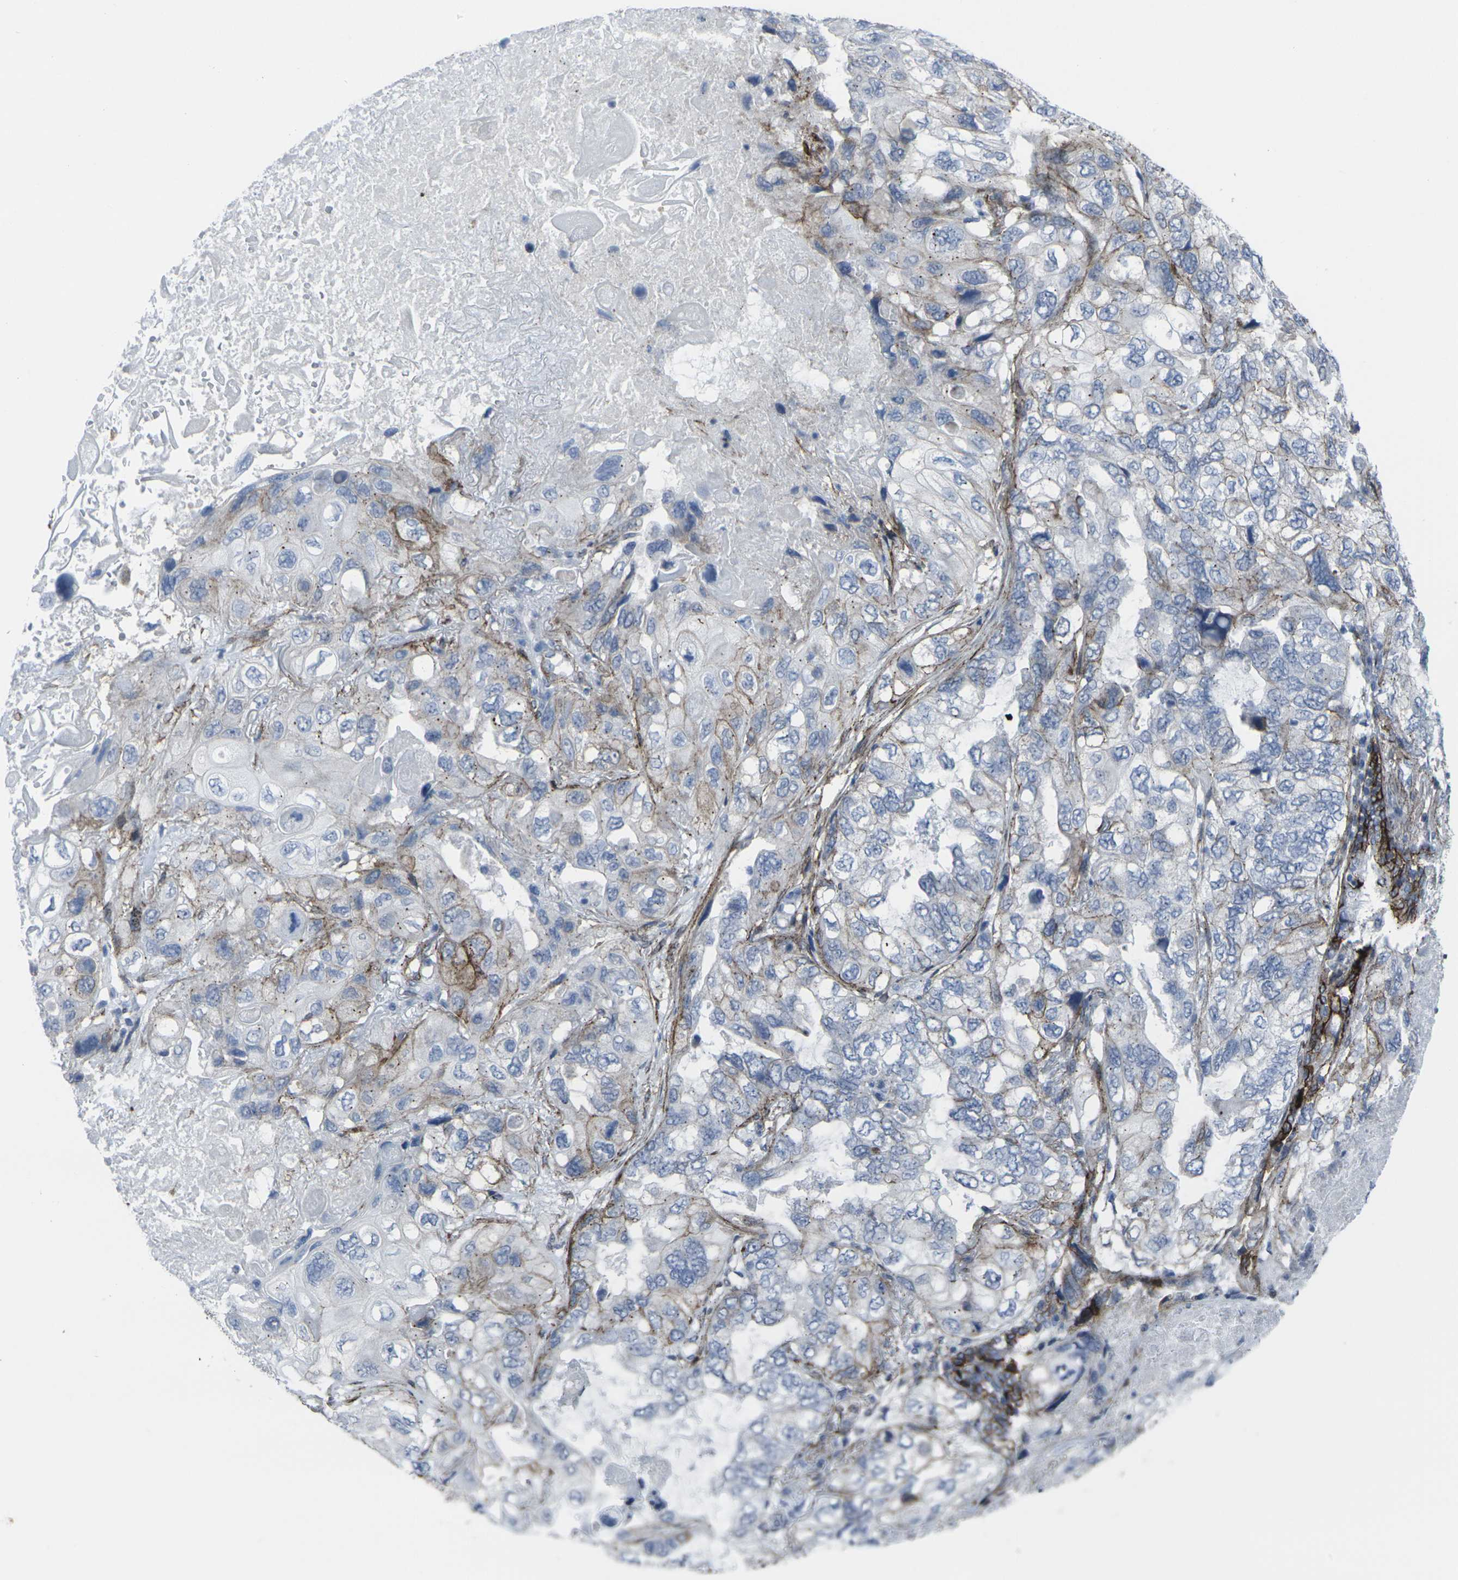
{"staining": {"intensity": "moderate", "quantity": "<25%", "location": "cytoplasmic/membranous"}, "tissue": "lung cancer", "cell_type": "Tumor cells", "image_type": "cancer", "snomed": [{"axis": "morphology", "description": "Squamous cell carcinoma, NOS"}, {"axis": "topography", "description": "Lung"}], "caption": "A brown stain labels moderate cytoplasmic/membranous staining of a protein in lung squamous cell carcinoma tumor cells.", "gene": "CDH11", "patient": {"sex": "female", "age": 73}}